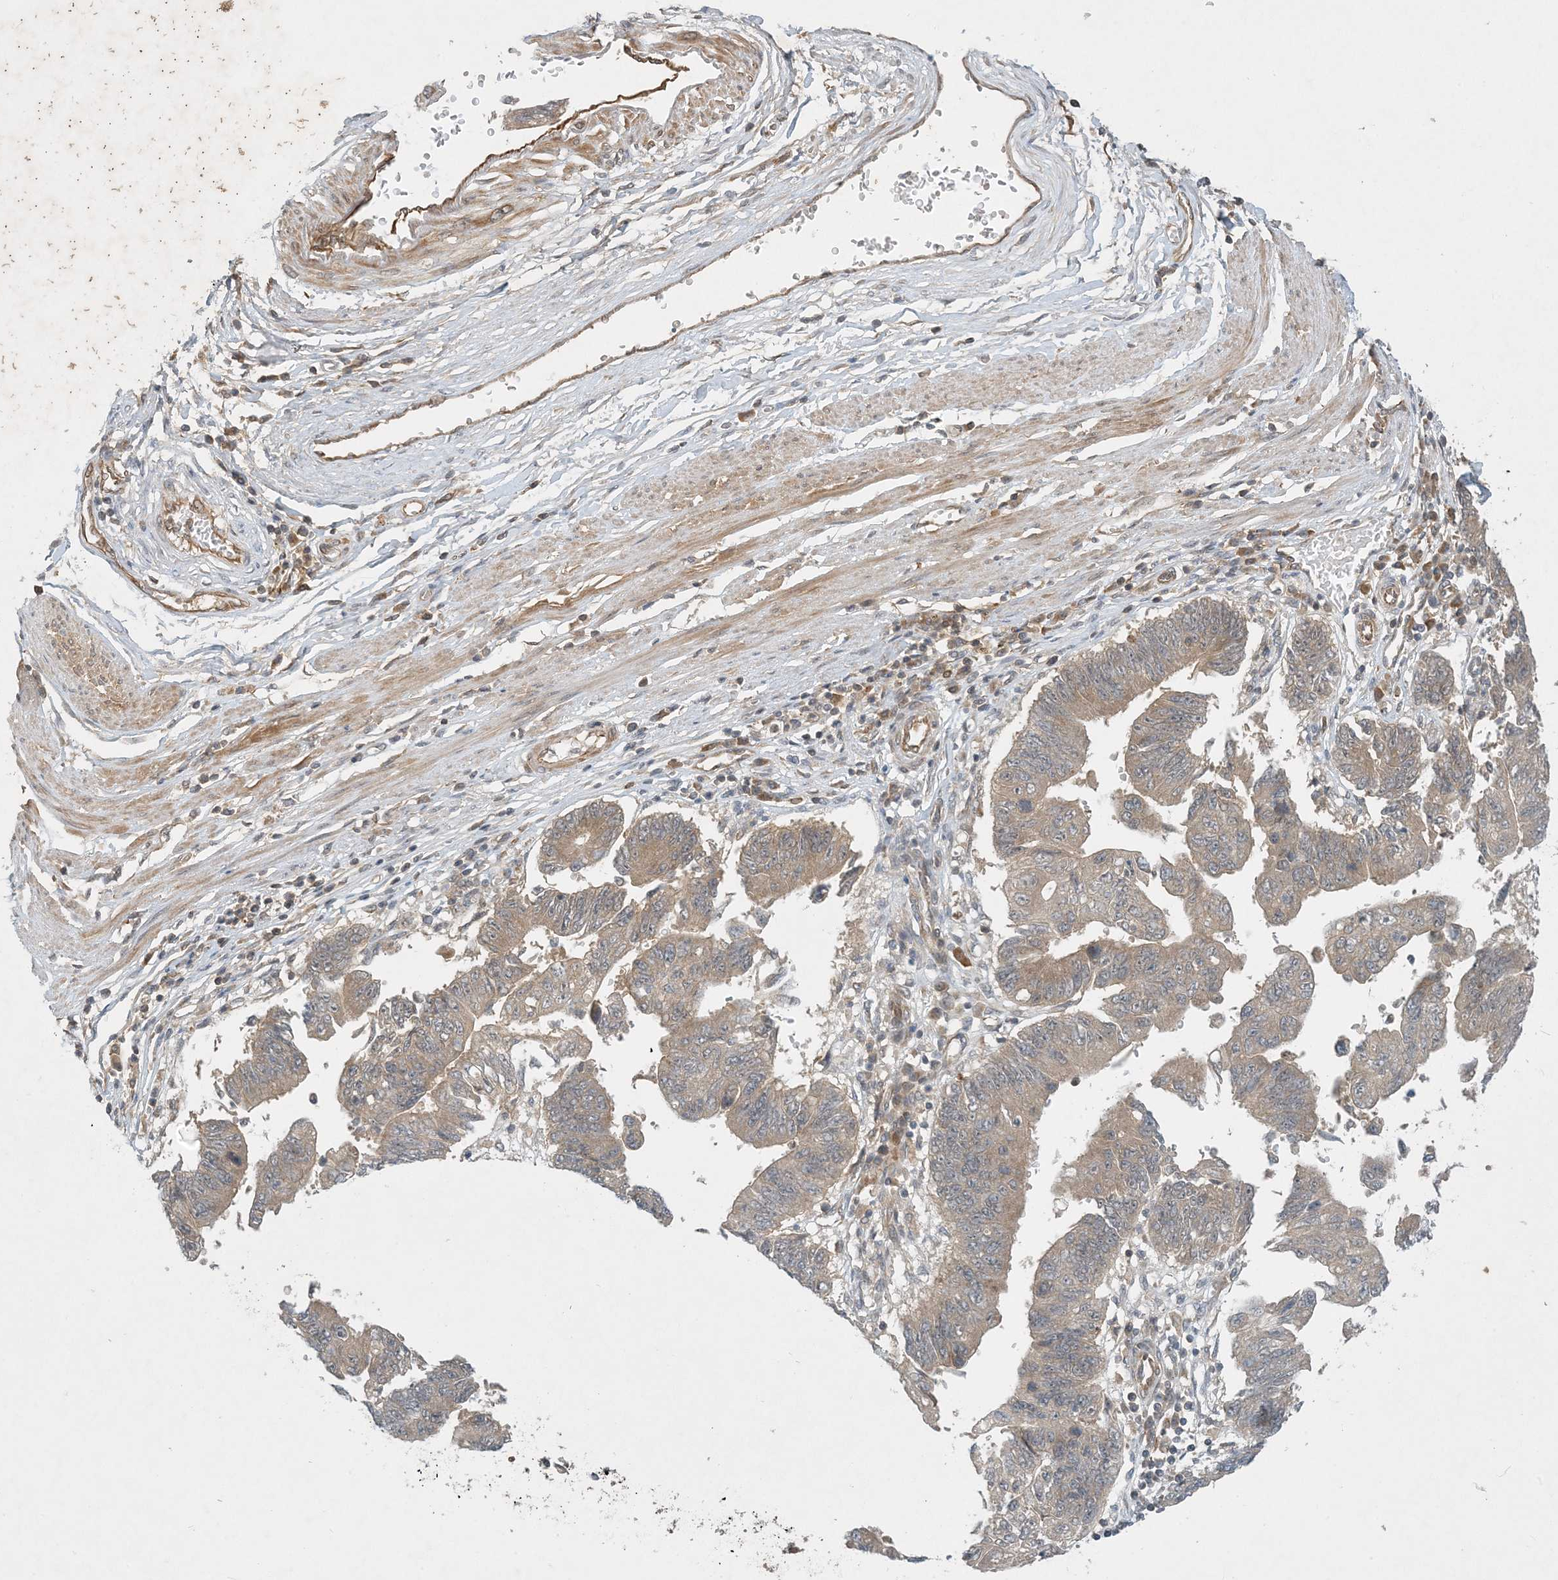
{"staining": {"intensity": "weak", "quantity": "25%-75%", "location": "cytoplasmic/membranous"}, "tissue": "stomach cancer", "cell_type": "Tumor cells", "image_type": "cancer", "snomed": [{"axis": "morphology", "description": "Adenocarcinoma, NOS"}, {"axis": "topography", "description": "Stomach"}], "caption": "Weak cytoplasmic/membranous staining is appreciated in approximately 25%-75% of tumor cells in stomach adenocarcinoma.", "gene": "ZCCHC4", "patient": {"sex": "male", "age": 59}}